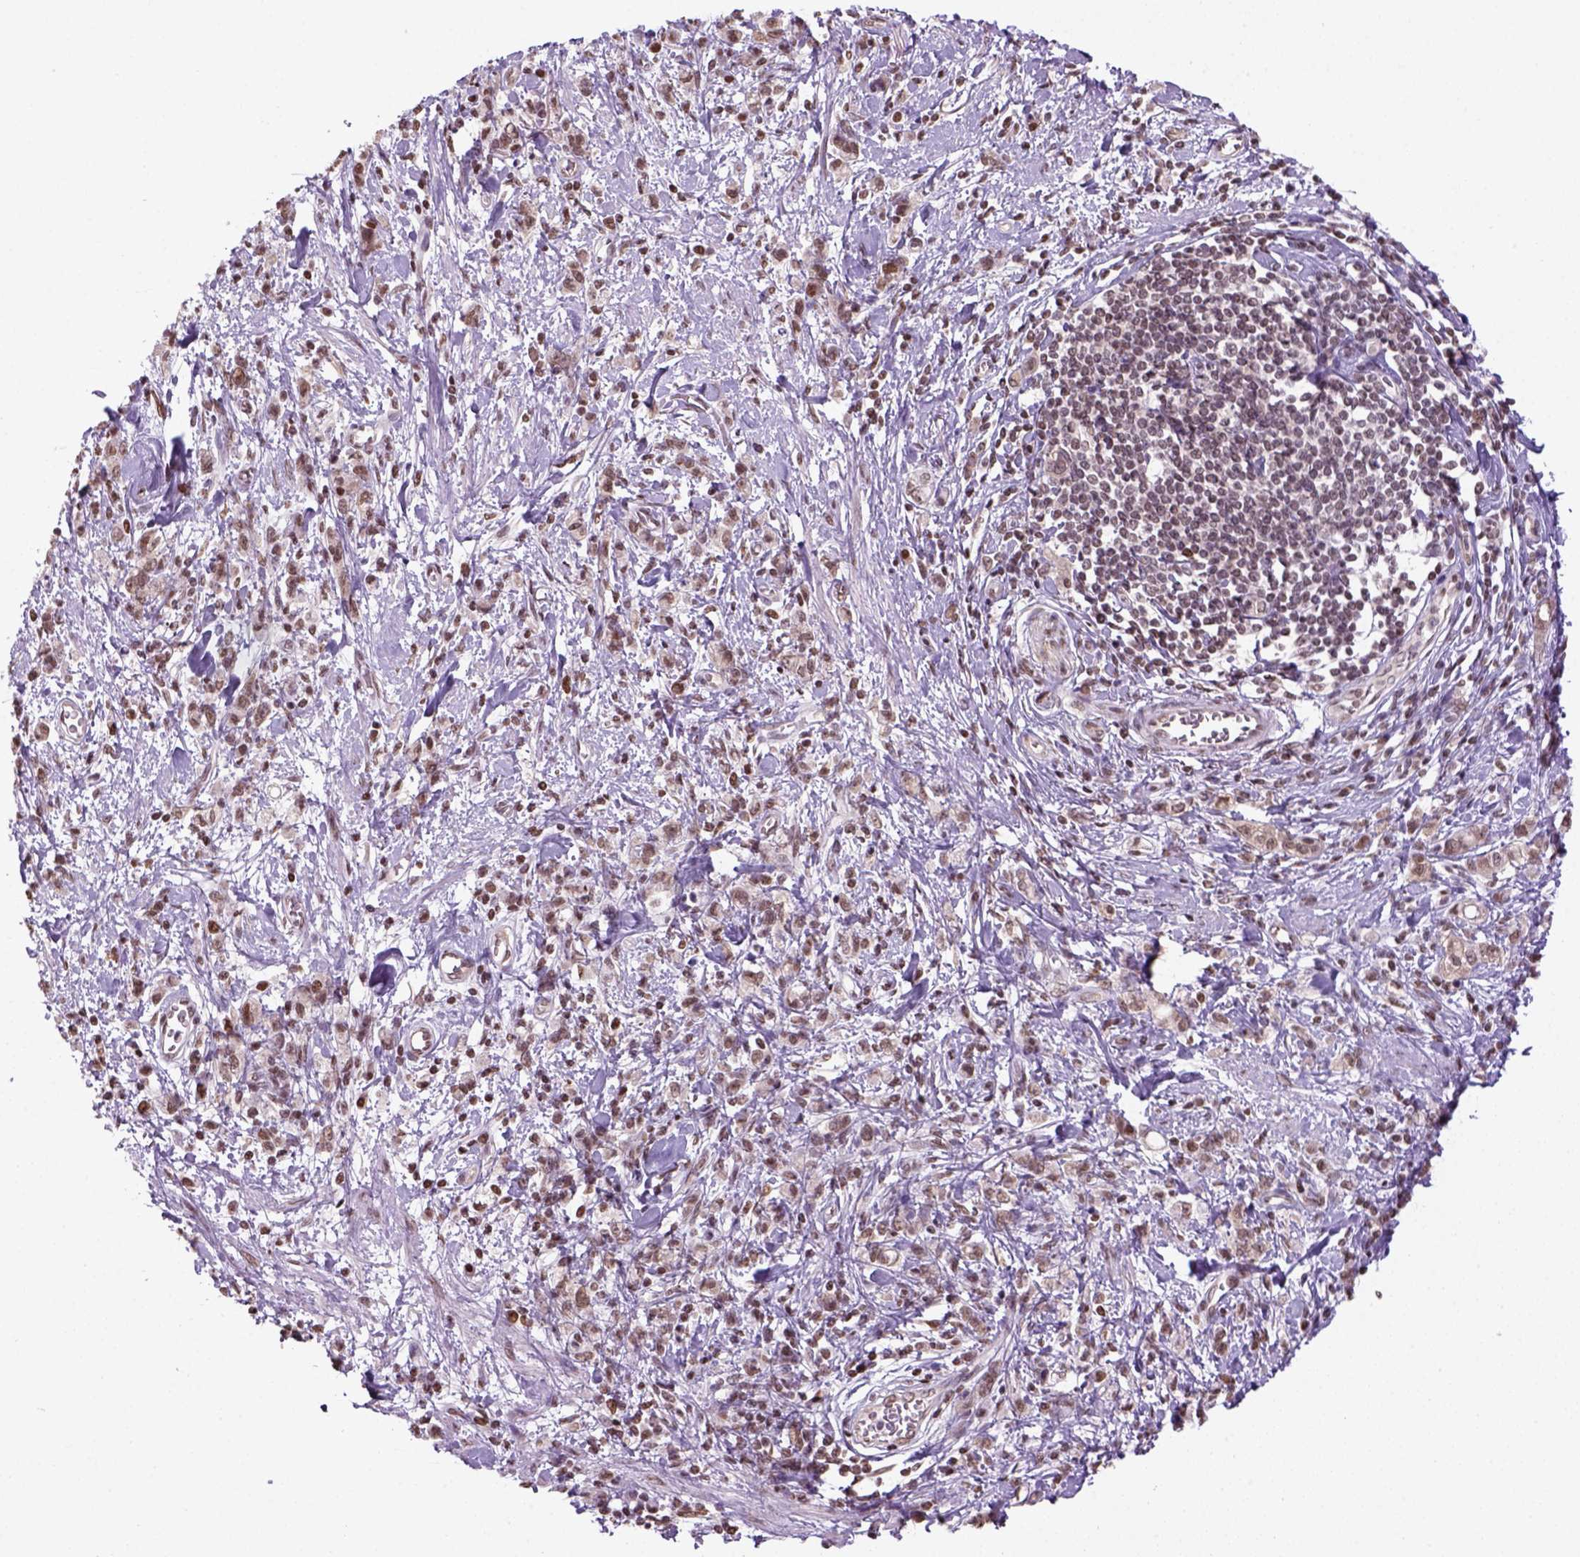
{"staining": {"intensity": "moderate", "quantity": ">75%", "location": "nuclear"}, "tissue": "stomach cancer", "cell_type": "Tumor cells", "image_type": "cancer", "snomed": [{"axis": "morphology", "description": "Adenocarcinoma, NOS"}, {"axis": "topography", "description": "Stomach"}], "caption": "Immunohistochemistry histopathology image of neoplastic tissue: human adenocarcinoma (stomach) stained using immunohistochemistry displays medium levels of moderate protein expression localized specifically in the nuclear of tumor cells, appearing as a nuclear brown color.", "gene": "GOT1", "patient": {"sex": "male", "age": 77}}